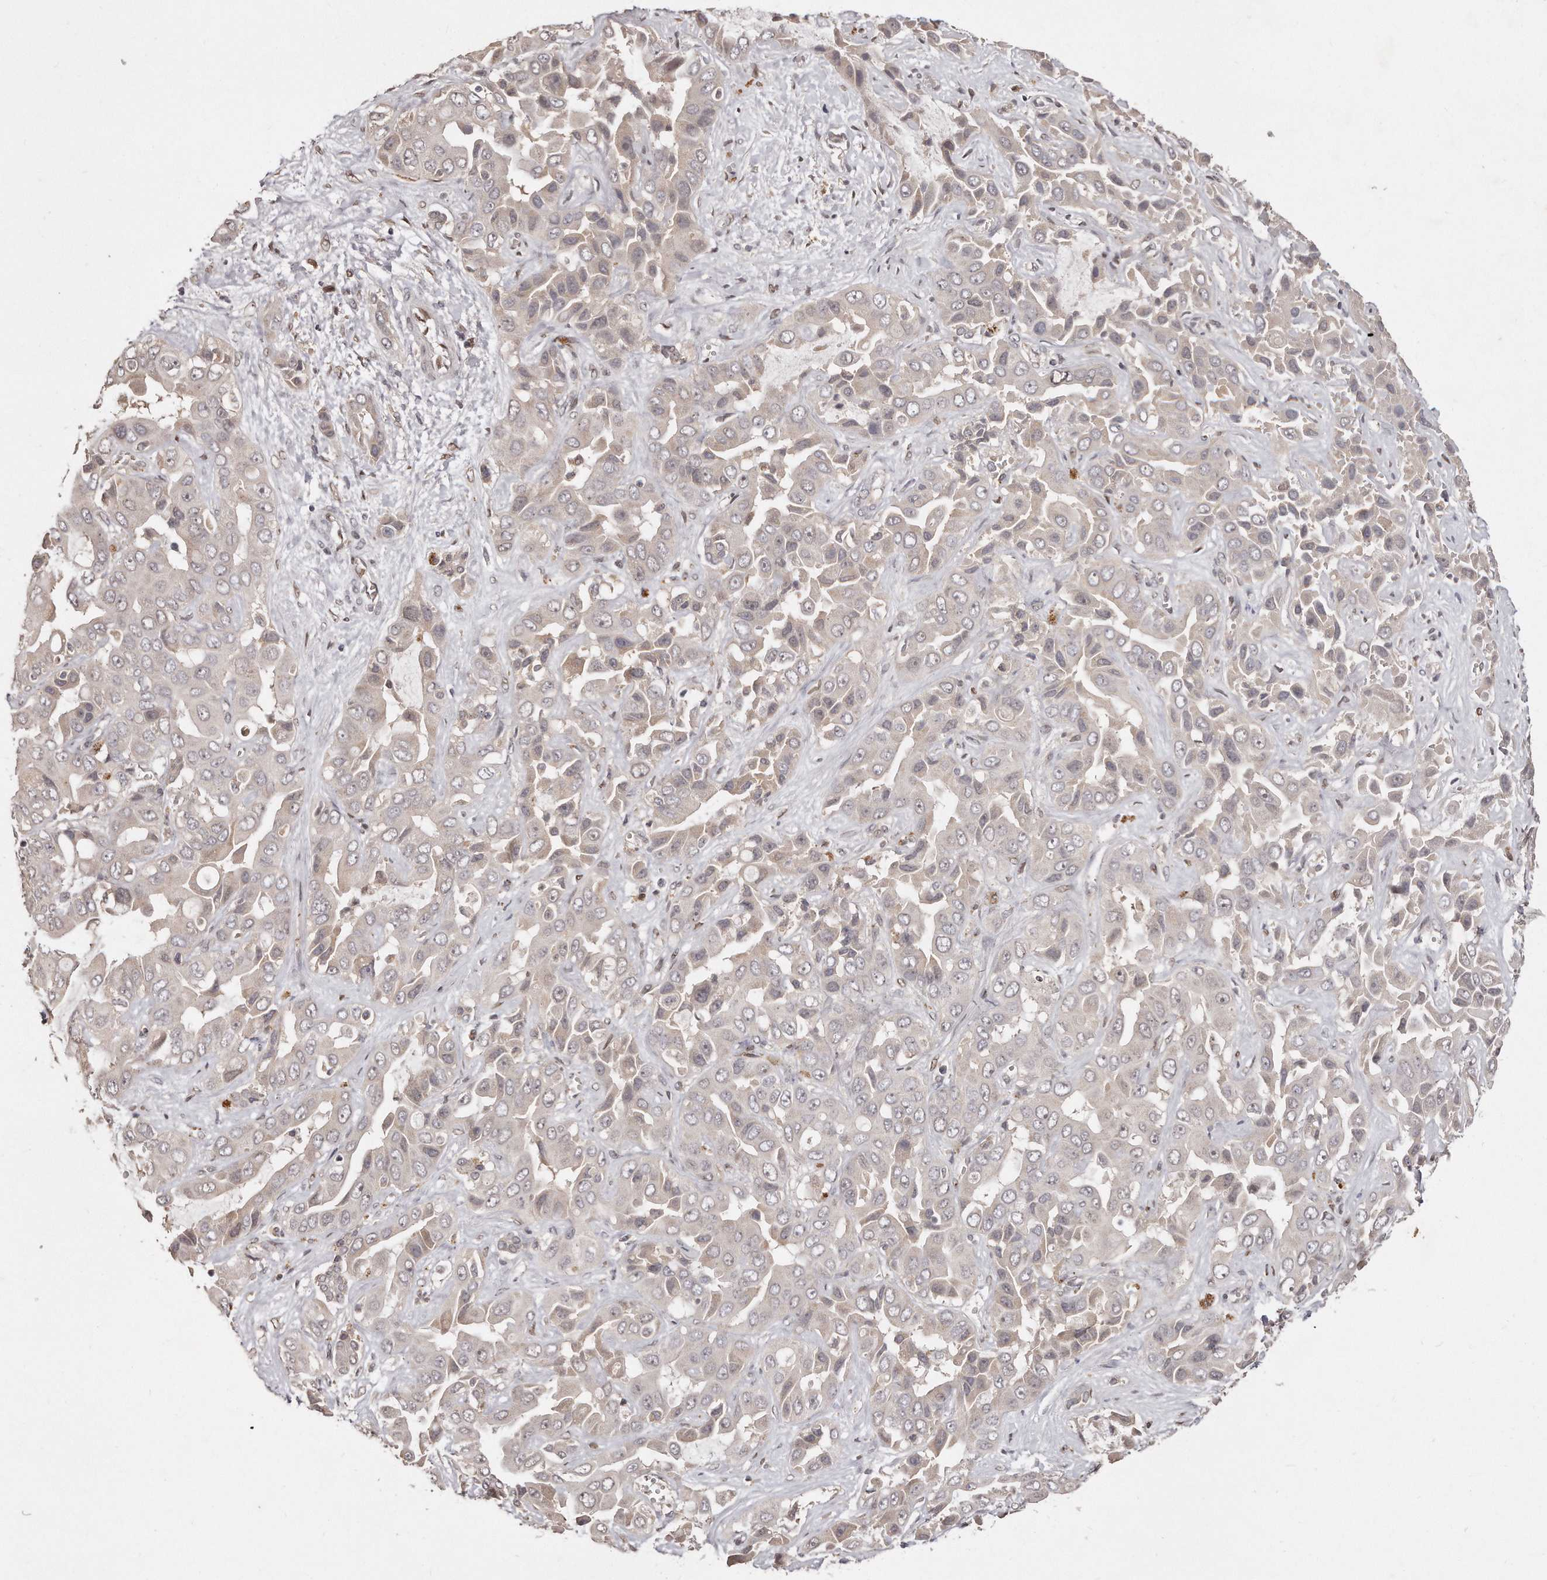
{"staining": {"intensity": "negative", "quantity": "none", "location": "none"}, "tissue": "liver cancer", "cell_type": "Tumor cells", "image_type": "cancer", "snomed": [{"axis": "morphology", "description": "Cholangiocarcinoma"}, {"axis": "topography", "description": "Liver"}], "caption": "Human cholangiocarcinoma (liver) stained for a protein using immunohistochemistry (IHC) shows no staining in tumor cells.", "gene": "HASPIN", "patient": {"sex": "female", "age": 52}}